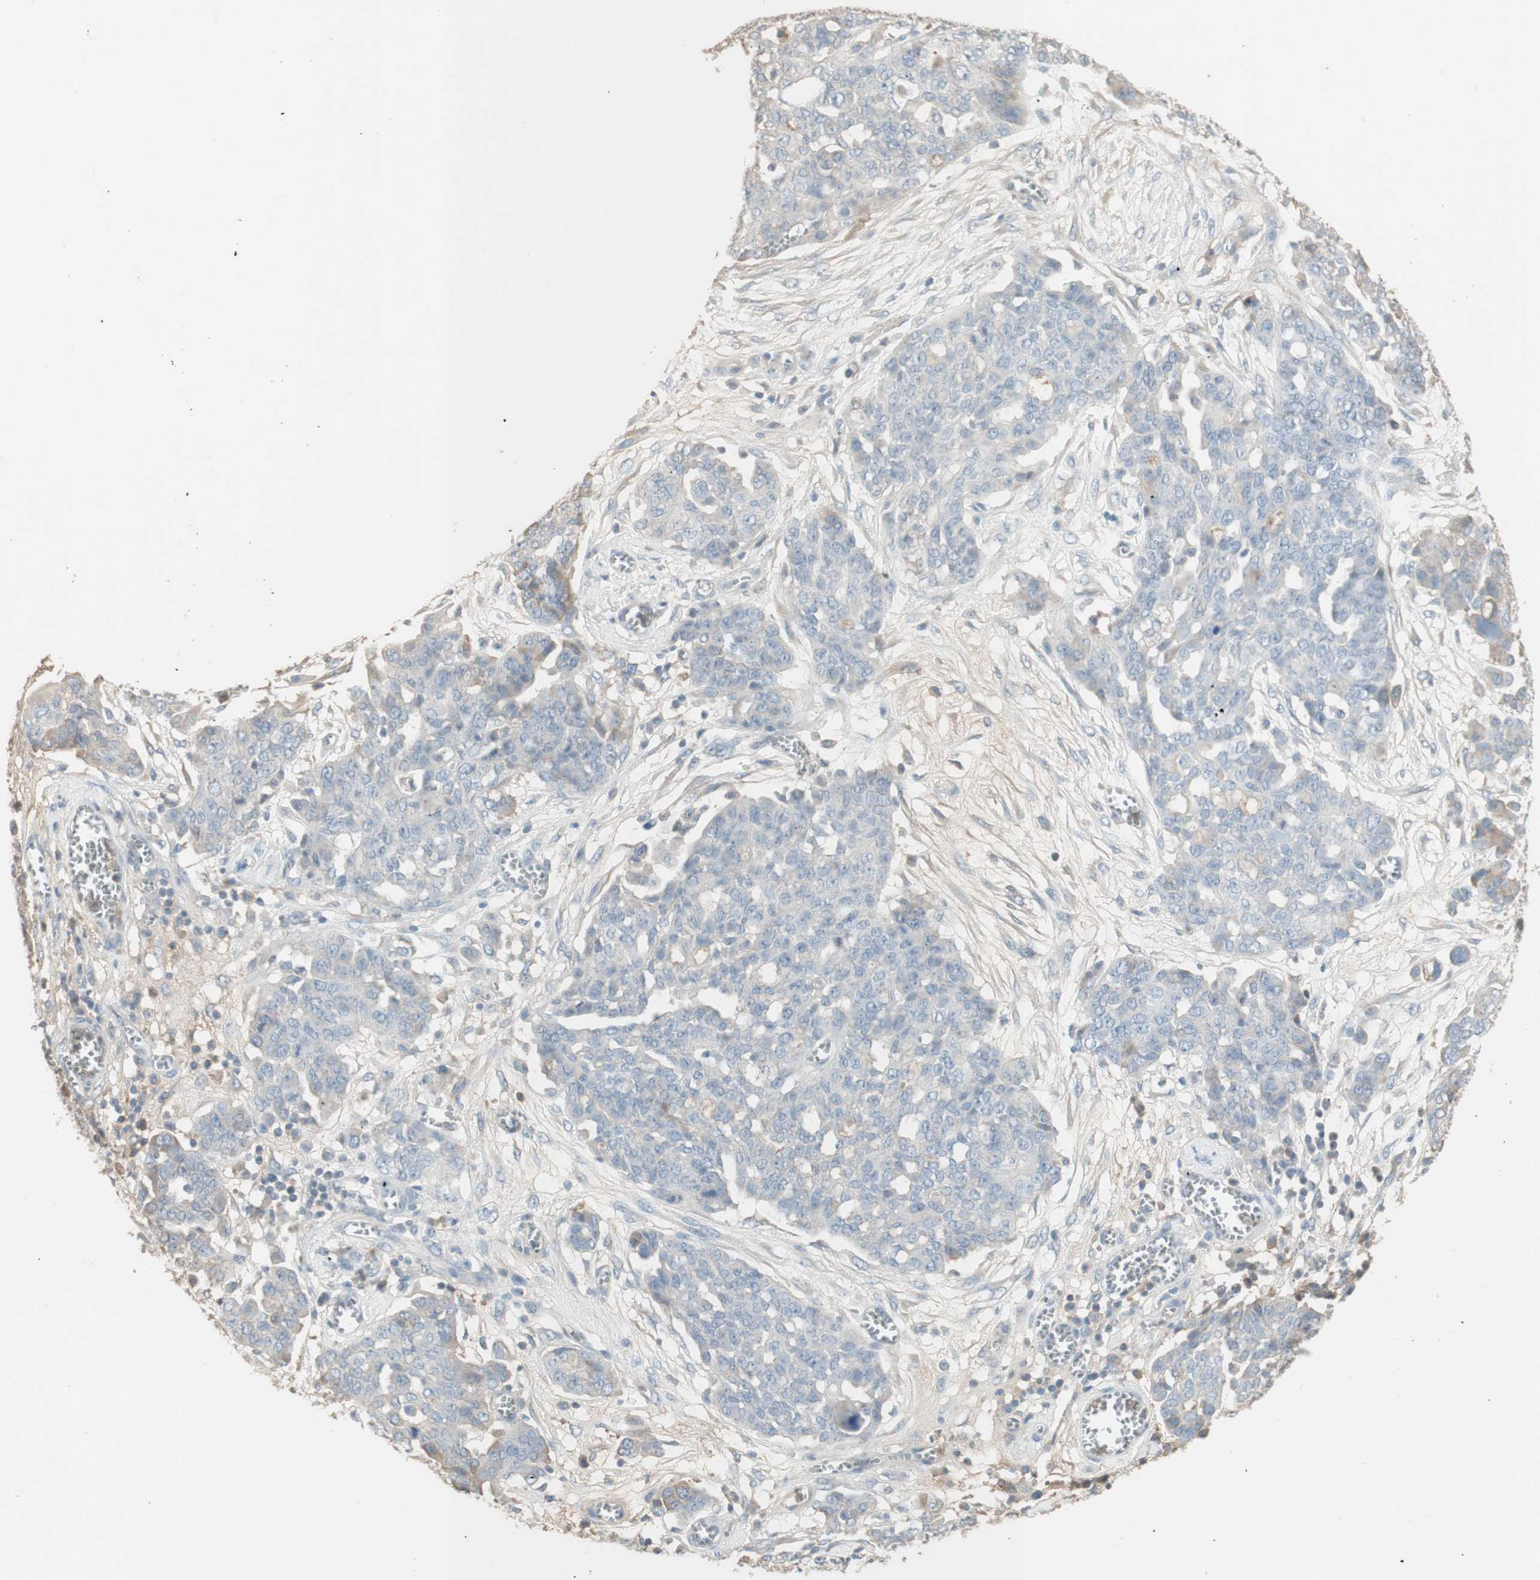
{"staining": {"intensity": "negative", "quantity": "none", "location": "none"}, "tissue": "ovarian cancer", "cell_type": "Tumor cells", "image_type": "cancer", "snomed": [{"axis": "morphology", "description": "Cystadenocarcinoma, serous, NOS"}, {"axis": "topography", "description": "Soft tissue"}, {"axis": "topography", "description": "Ovary"}], "caption": "An IHC photomicrograph of ovarian serous cystadenocarcinoma is shown. There is no staining in tumor cells of ovarian serous cystadenocarcinoma.", "gene": "IFNG", "patient": {"sex": "female", "age": 57}}